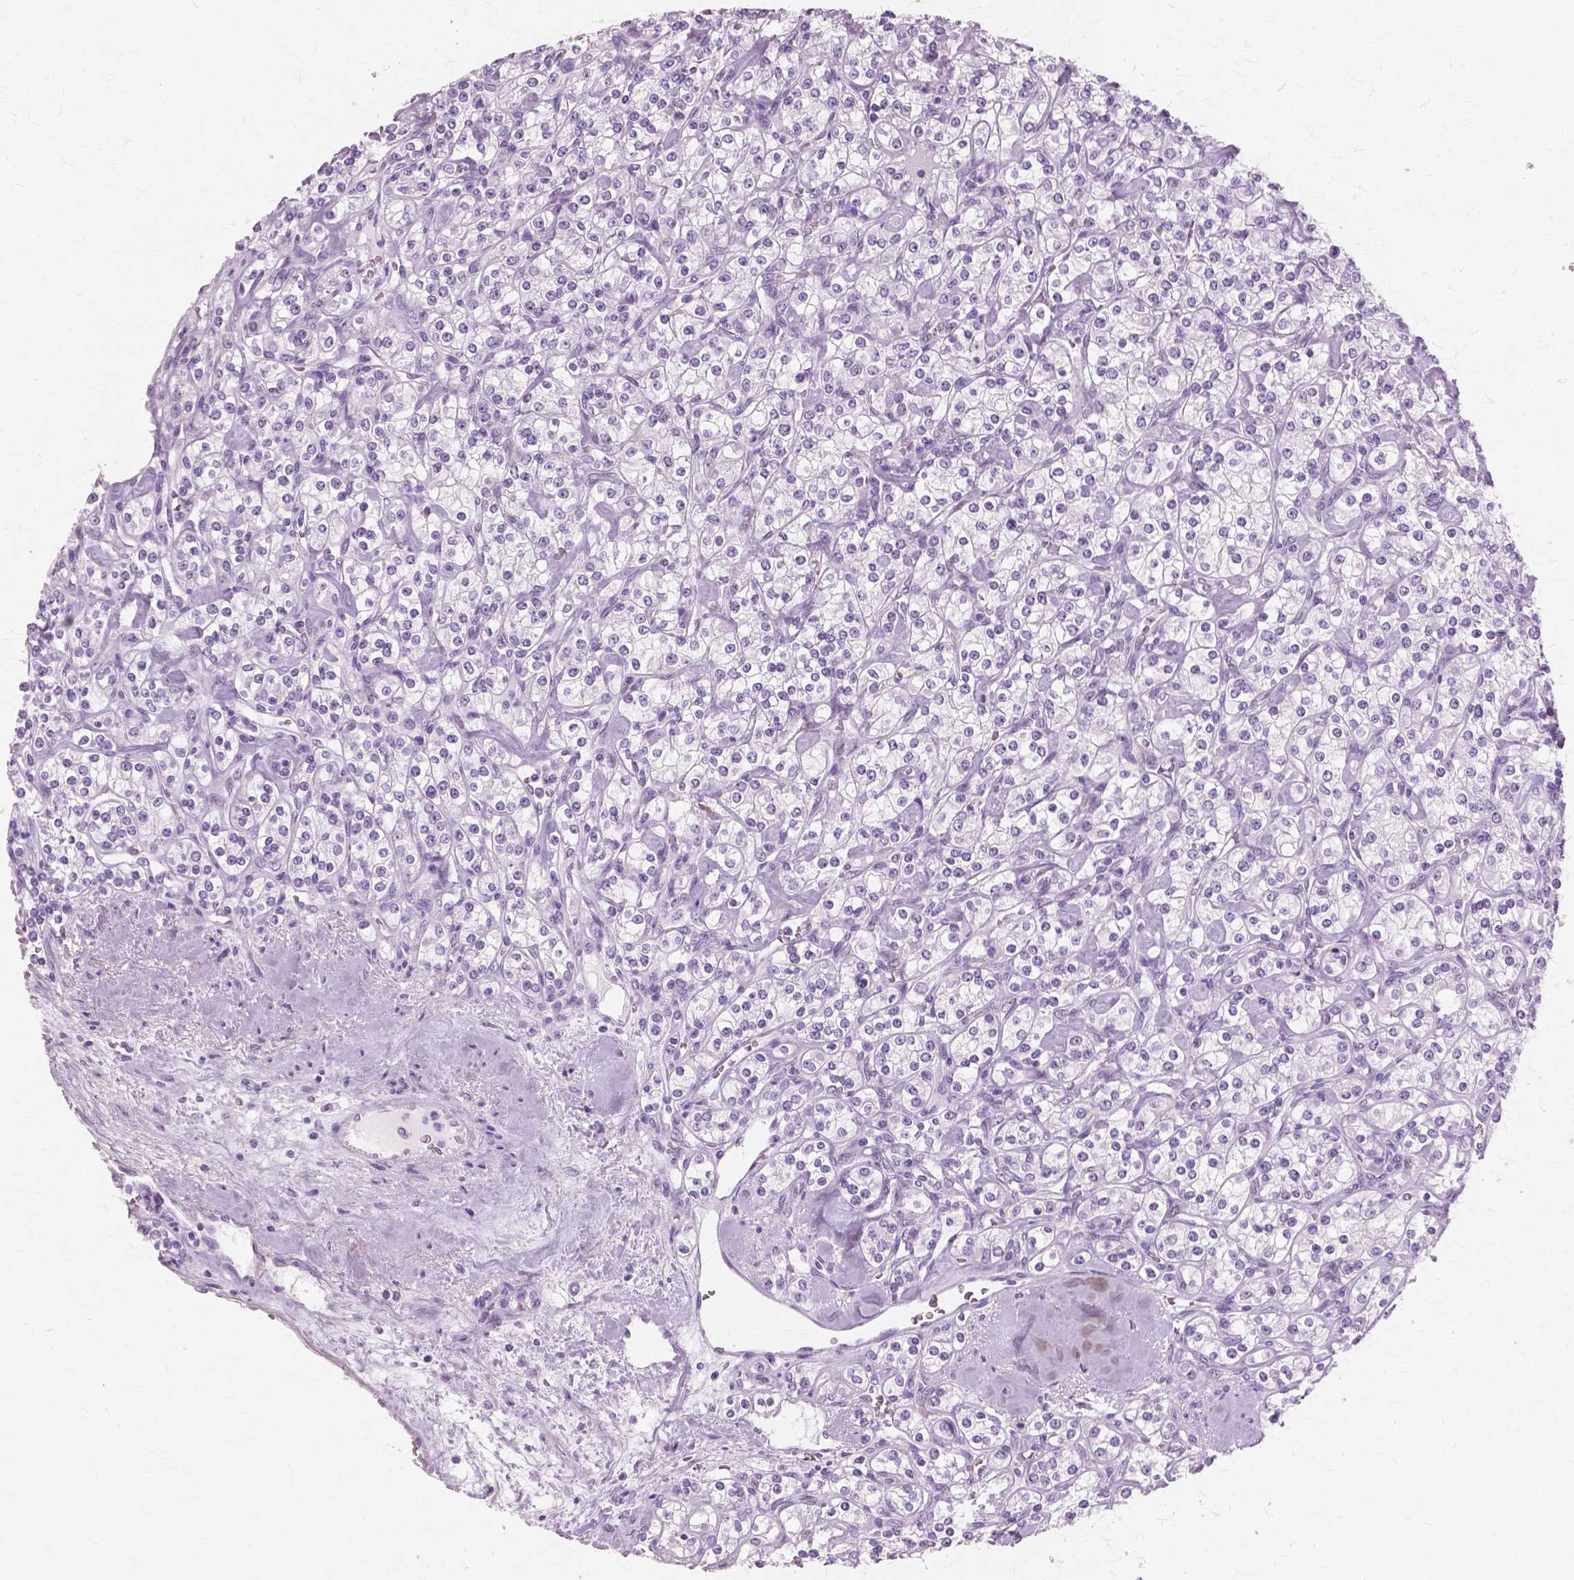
{"staining": {"intensity": "negative", "quantity": "none", "location": "none"}, "tissue": "renal cancer", "cell_type": "Tumor cells", "image_type": "cancer", "snomed": [{"axis": "morphology", "description": "Adenocarcinoma, NOS"}, {"axis": "topography", "description": "Kidney"}], "caption": "Tumor cells show no significant staining in renal cancer.", "gene": "SFTPD", "patient": {"sex": "male", "age": 77}}